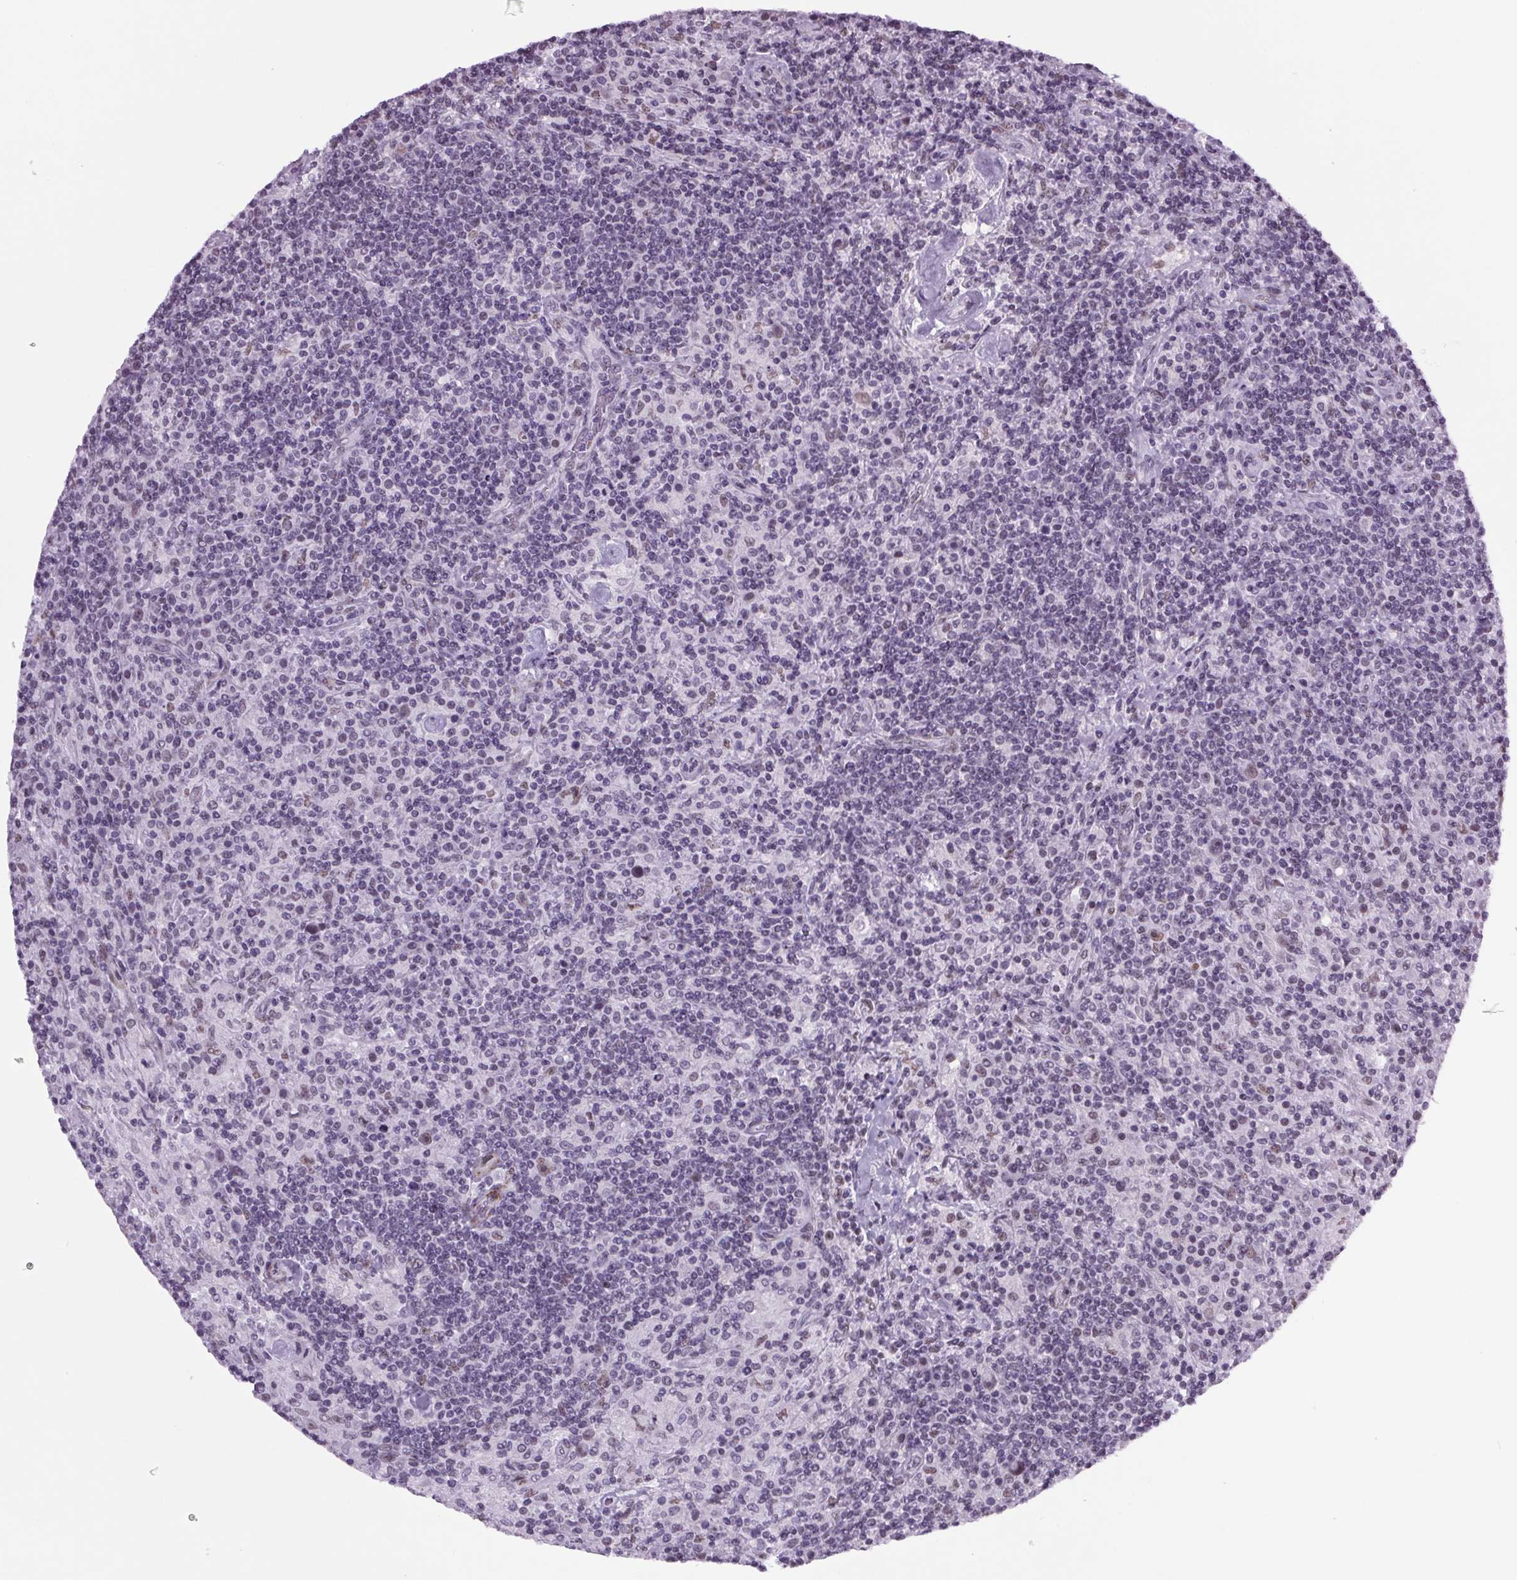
{"staining": {"intensity": "negative", "quantity": "none", "location": "none"}, "tissue": "lymphoma", "cell_type": "Tumor cells", "image_type": "cancer", "snomed": [{"axis": "morphology", "description": "Hodgkin's disease, NOS"}, {"axis": "topography", "description": "Lymph node"}], "caption": "This is a photomicrograph of IHC staining of lymphoma, which shows no expression in tumor cells.", "gene": "GP6", "patient": {"sex": "male", "age": 70}}